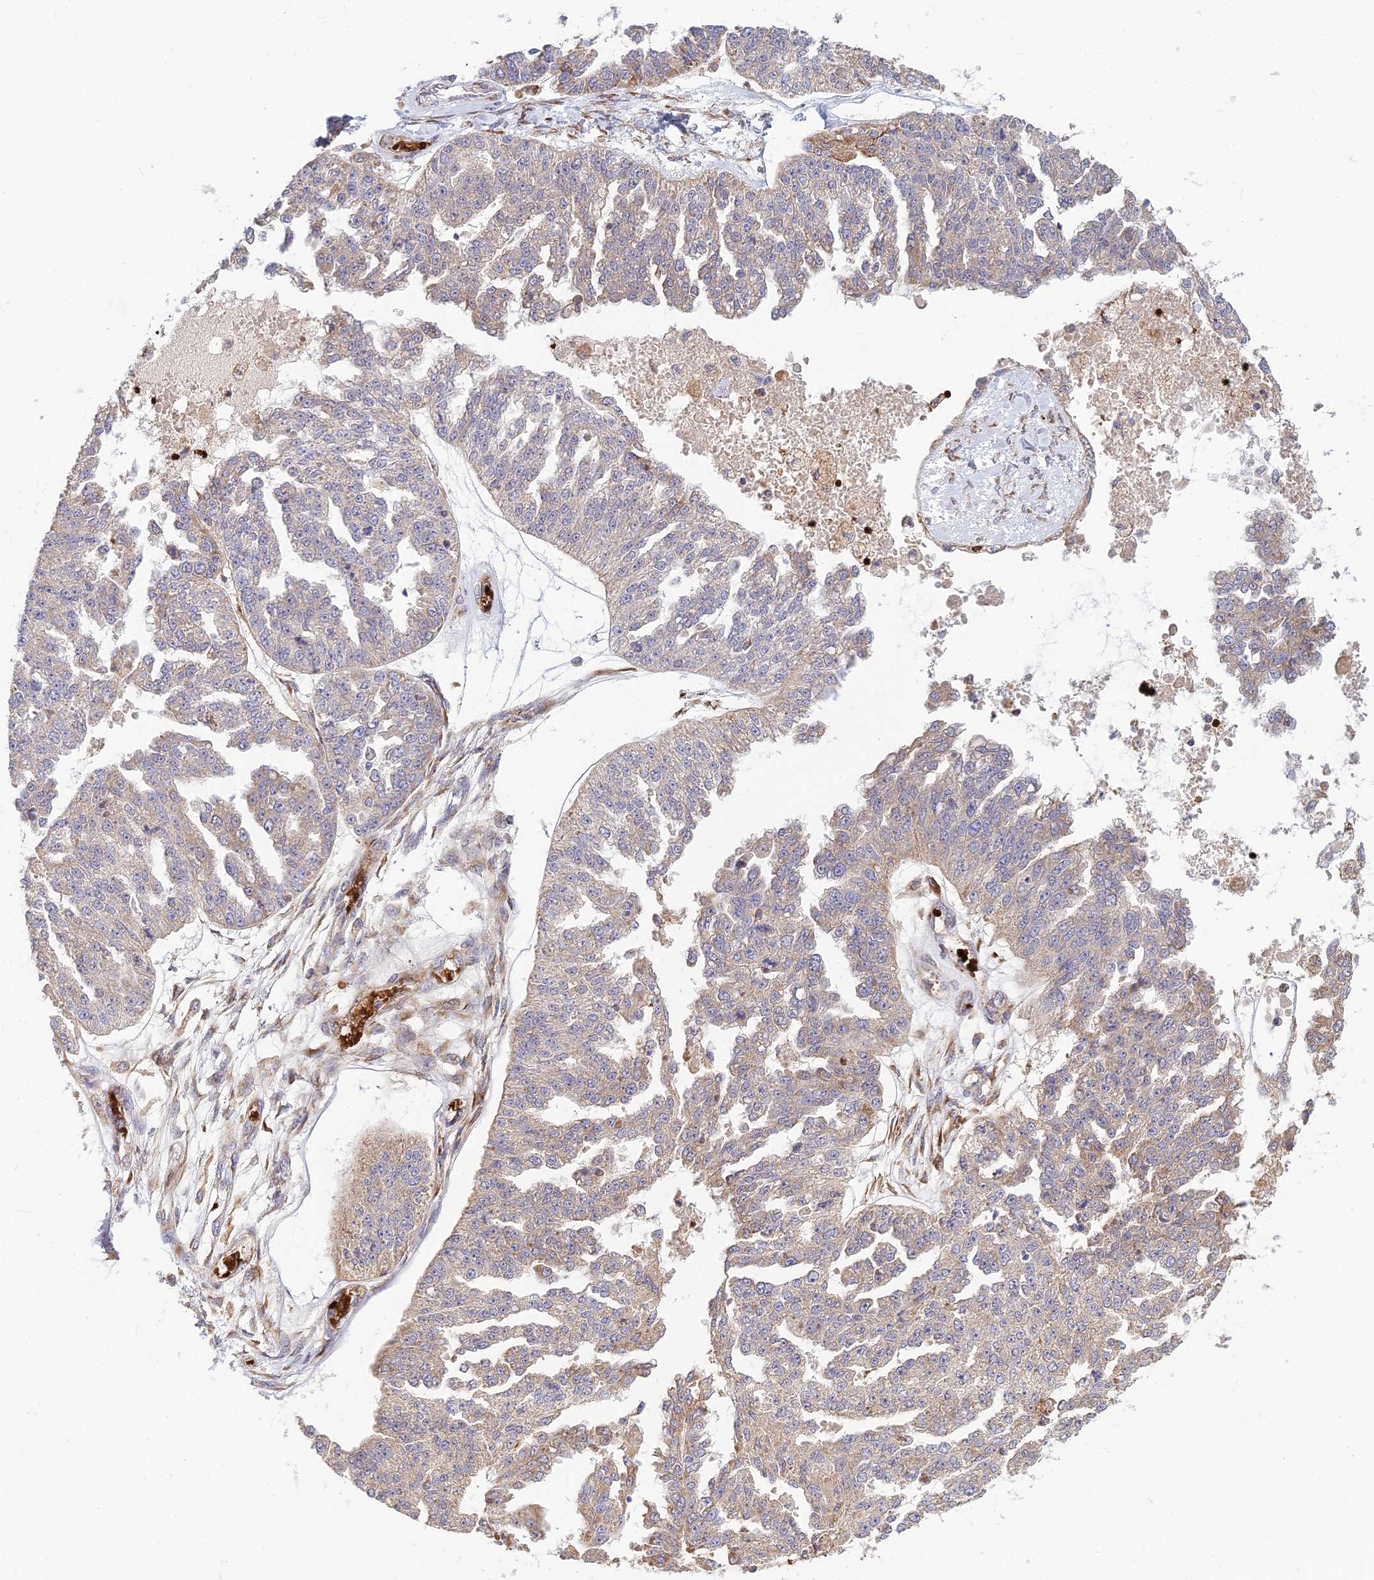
{"staining": {"intensity": "weak", "quantity": "<25%", "location": "cytoplasmic/membranous"}, "tissue": "ovarian cancer", "cell_type": "Tumor cells", "image_type": "cancer", "snomed": [{"axis": "morphology", "description": "Cystadenocarcinoma, serous, NOS"}, {"axis": "topography", "description": "Ovary"}], "caption": "Serous cystadenocarcinoma (ovarian) was stained to show a protein in brown. There is no significant staining in tumor cells.", "gene": "UFSP2", "patient": {"sex": "female", "age": 58}}